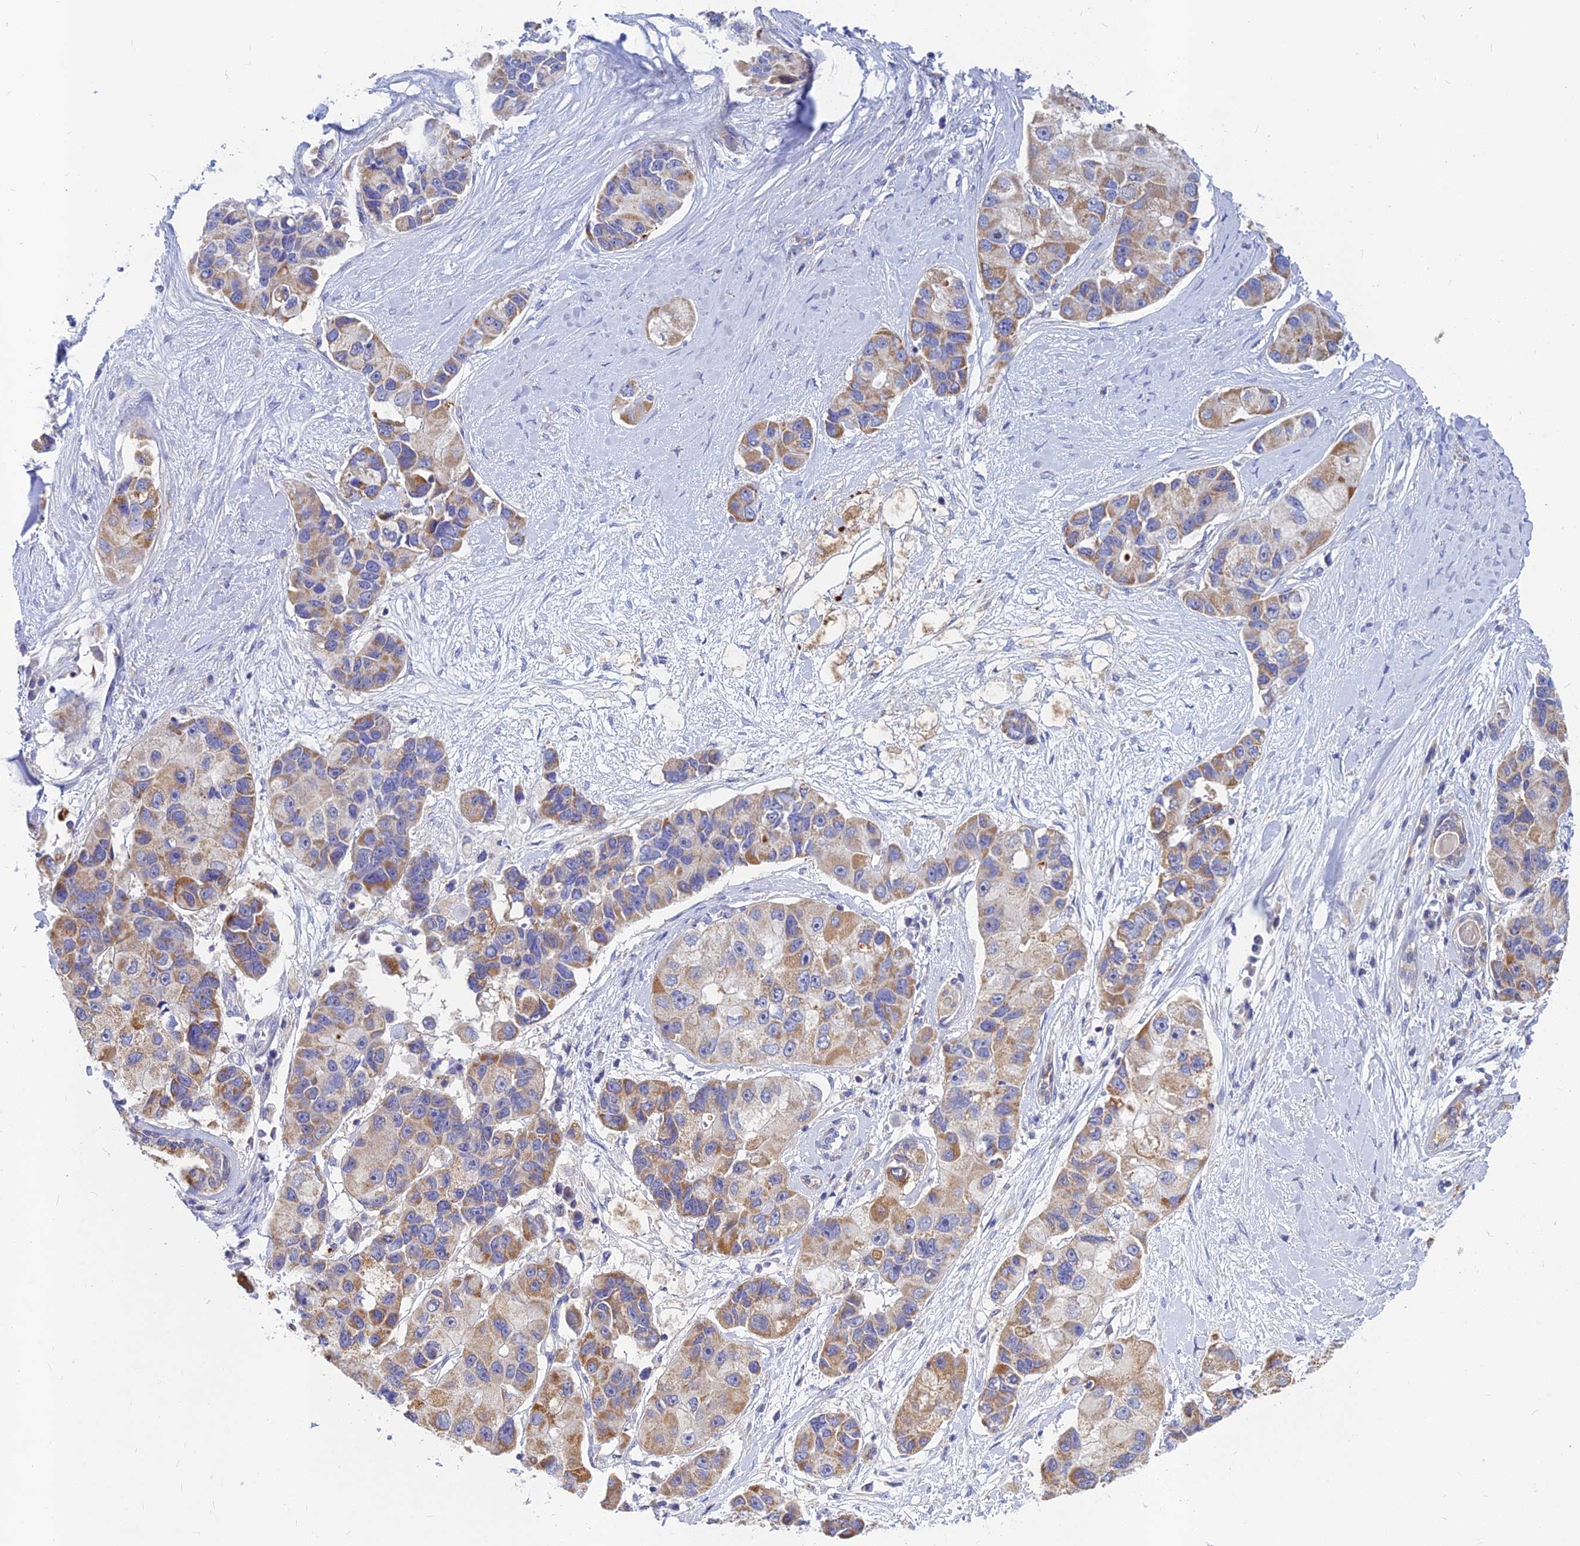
{"staining": {"intensity": "moderate", "quantity": "25%-75%", "location": "cytoplasmic/membranous"}, "tissue": "lung cancer", "cell_type": "Tumor cells", "image_type": "cancer", "snomed": [{"axis": "morphology", "description": "Adenocarcinoma, NOS"}, {"axis": "topography", "description": "Lung"}], "caption": "Lung adenocarcinoma tissue displays moderate cytoplasmic/membranous positivity in approximately 25%-75% of tumor cells", "gene": "CACNA1B", "patient": {"sex": "female", "age": 54}}